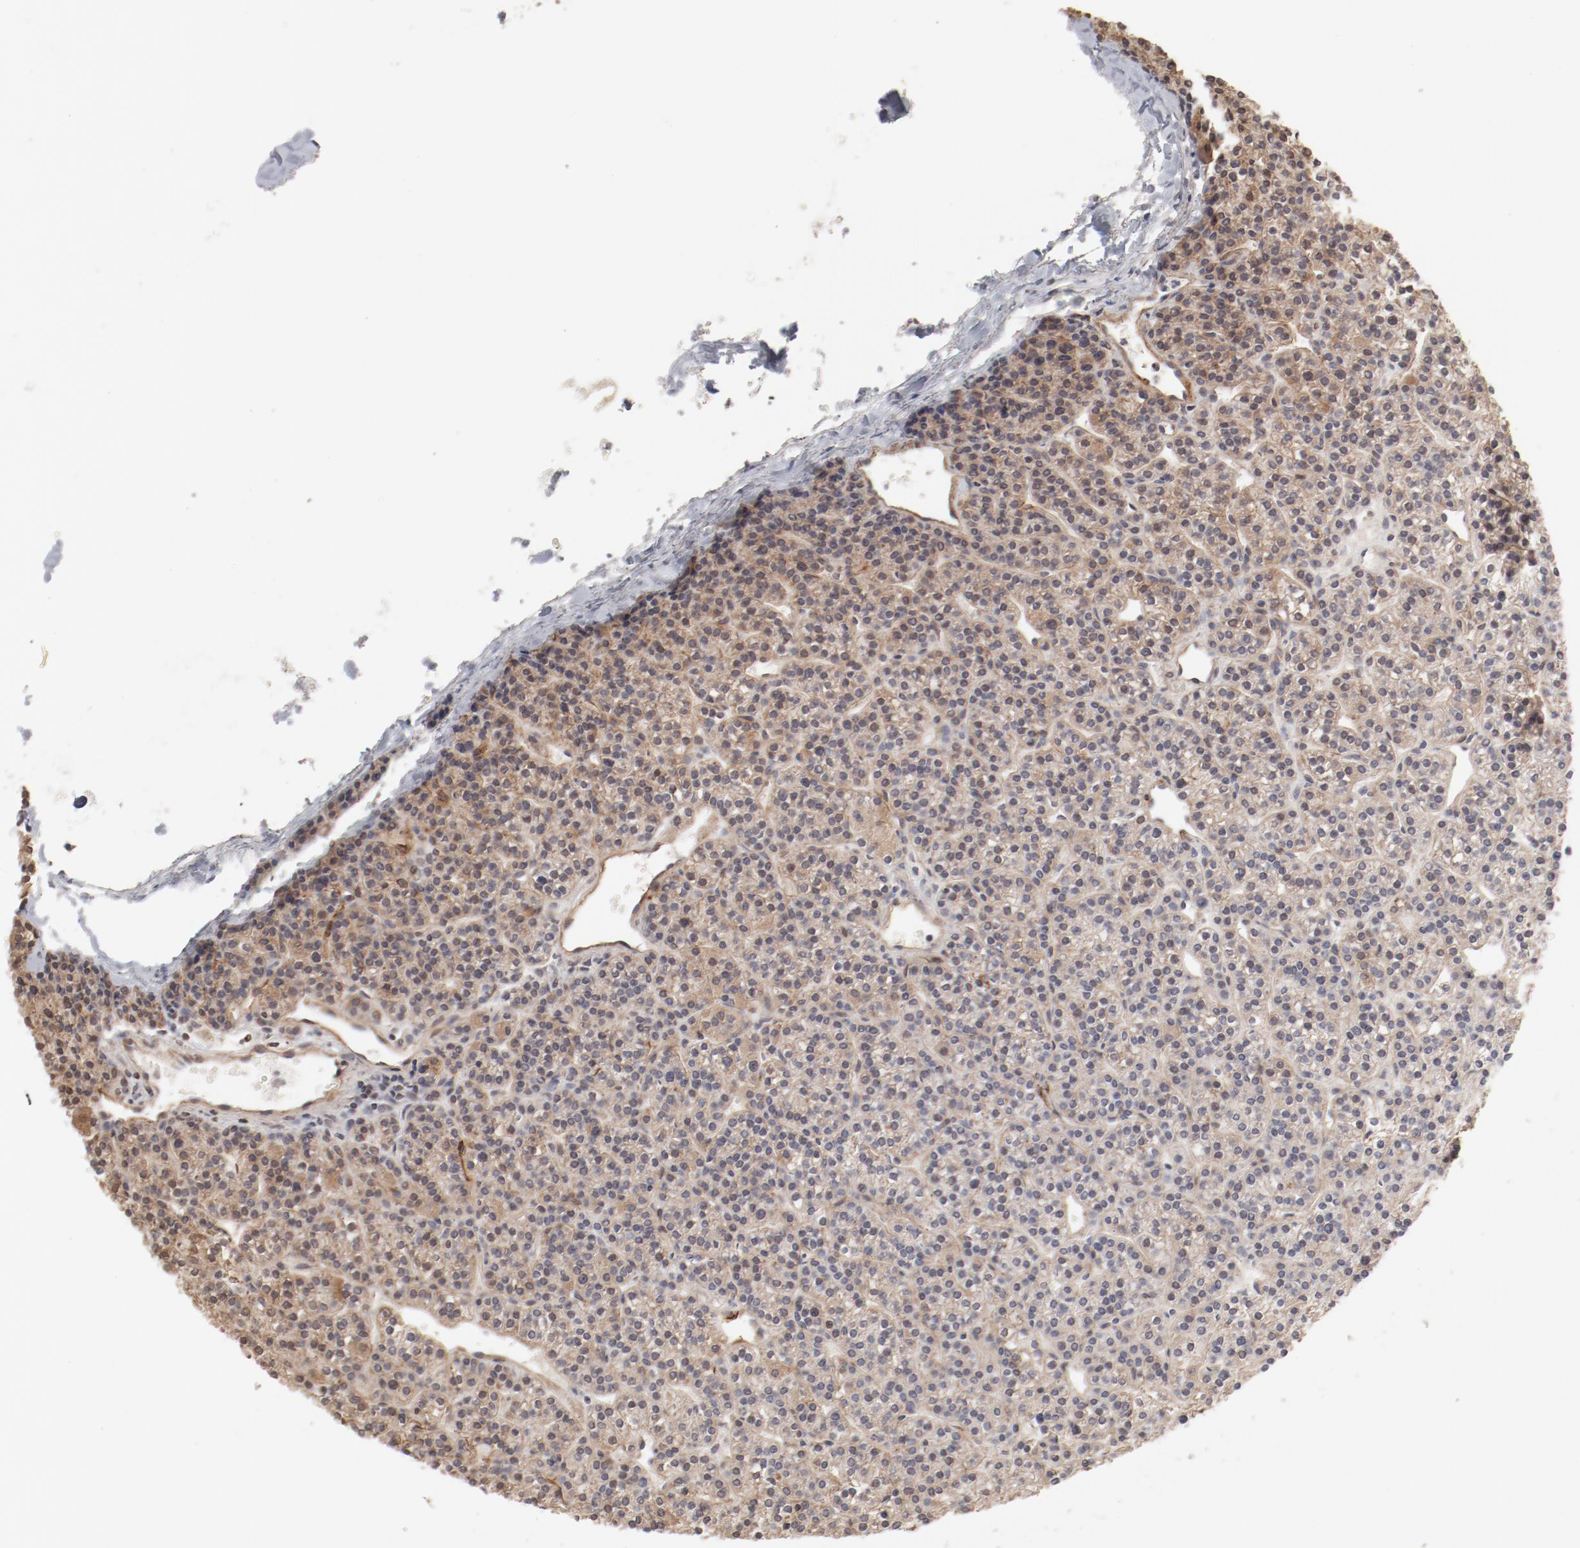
{"staining": {"intensity": "negative", "quantity": "none", "location": "none"}, "tissue": "parathyroid gland", "cell_type": "Glandular cells", "image_type": "normal", "snomed": [{"axis": "morphology", "description": "Normal tissue, NOS"}, {"axis": "topography", "description": "Parathyroid gland"}], "caption": "Immunohistochemistry (IHC) of benign parathyroid gland exhibits no staining in glandular cells. (Stains: DAB (3,3'-diaminobenzidine) IHC with hematoxylin counter stain, Microscopy: brightfield microscopy at high magnification).", "gene": "MAGED4B", "patient": {"sex": "female", "age": 50}}